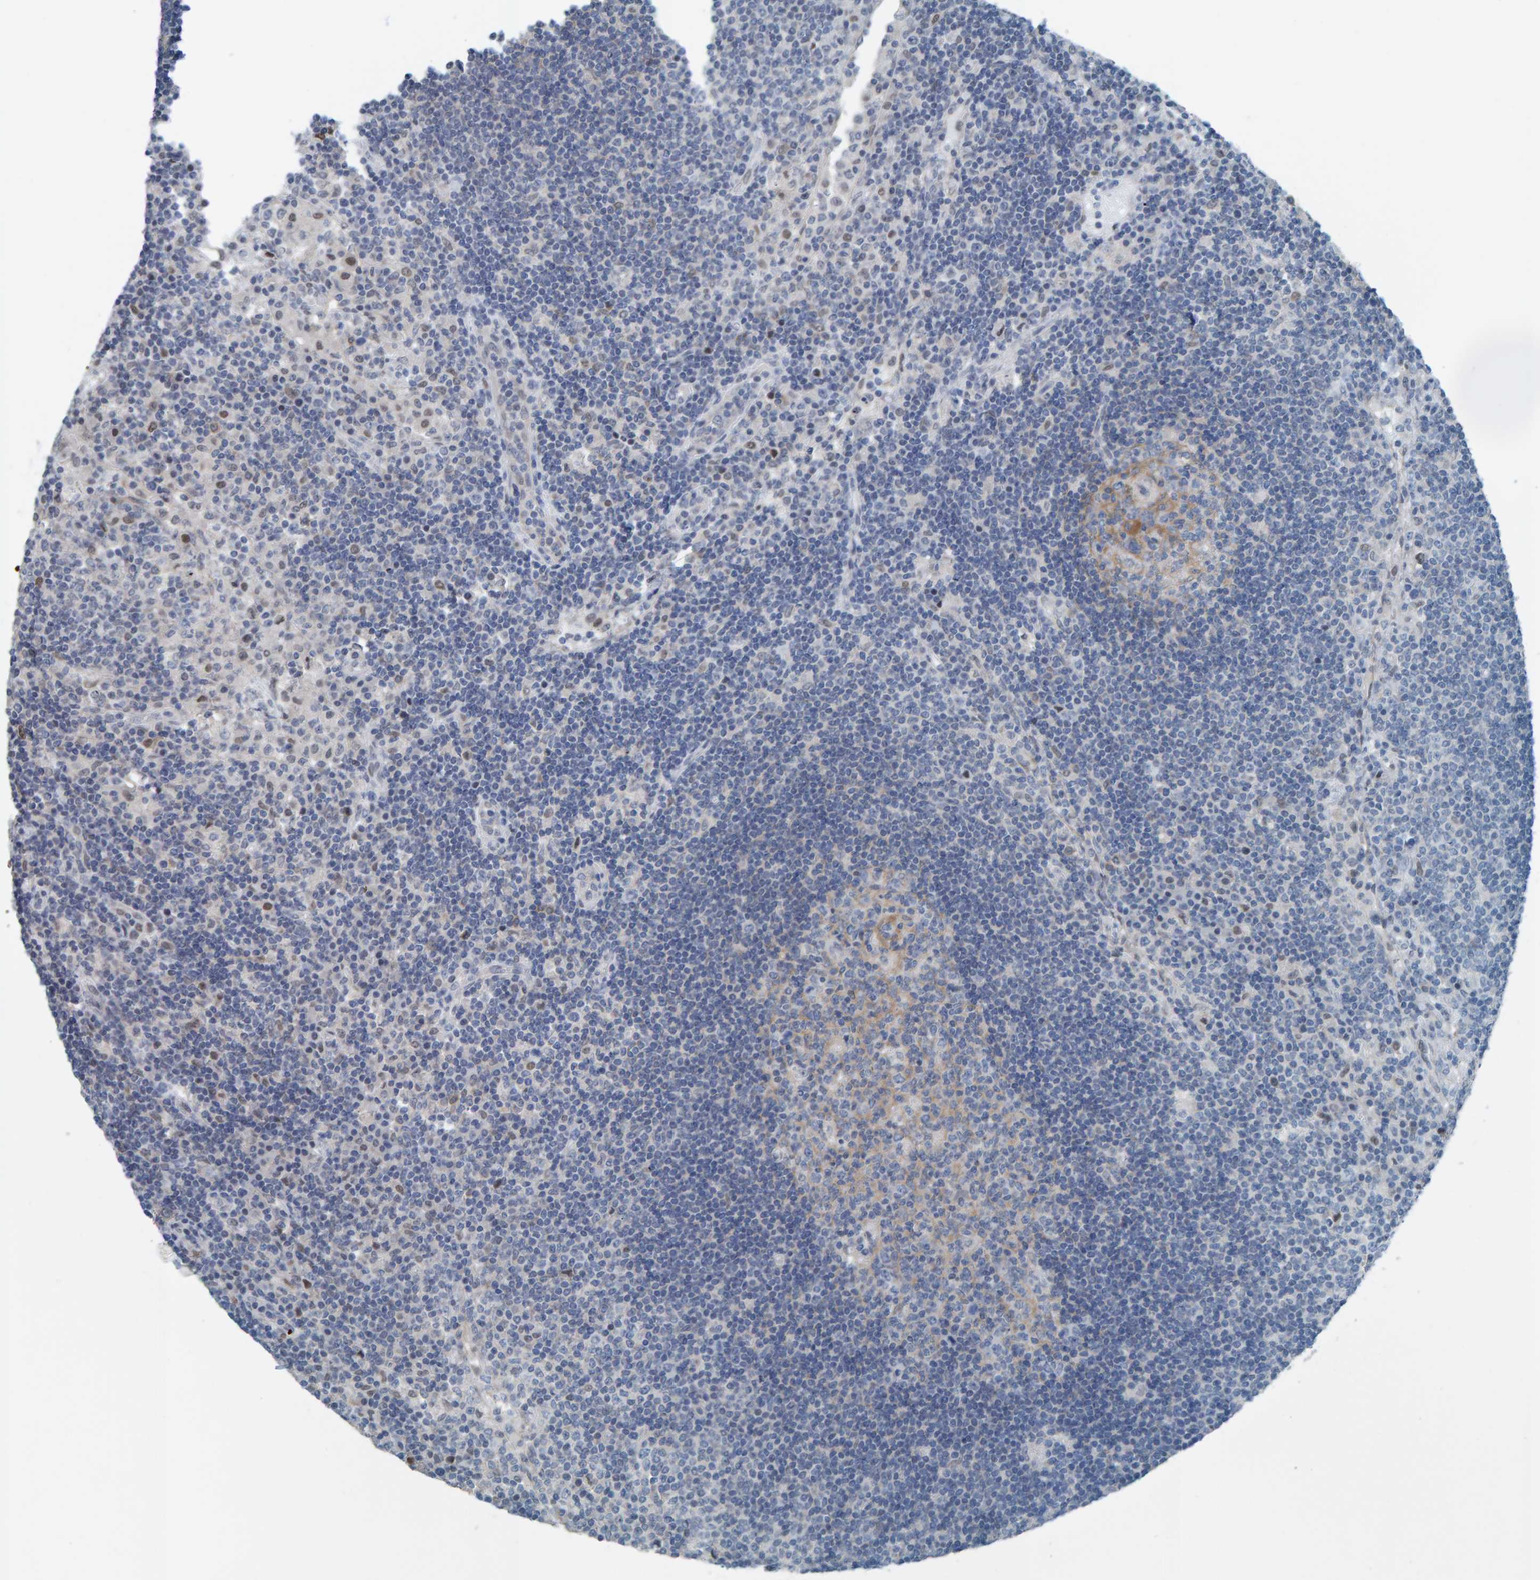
{"staining": {"intensity": "weak", "quantity": "<25%", "location": "cytoplasmic/membranous"}, "tissue": "lymph node", "cell_type": "Germinal center cells", "image_type": "normal", "snomed": [{"axis": "morphology", "description": "Normal tissue, NOS"}, {"axis": "topography", "description": "Lymph node"}], "caption": "This is an immunohistochemistry (IHC) histopathology image of unremarkable human lymph node. There is no expression in germinal center cells.", "gene": "CNP", "patient": {"sex": "female", "age": 53}}